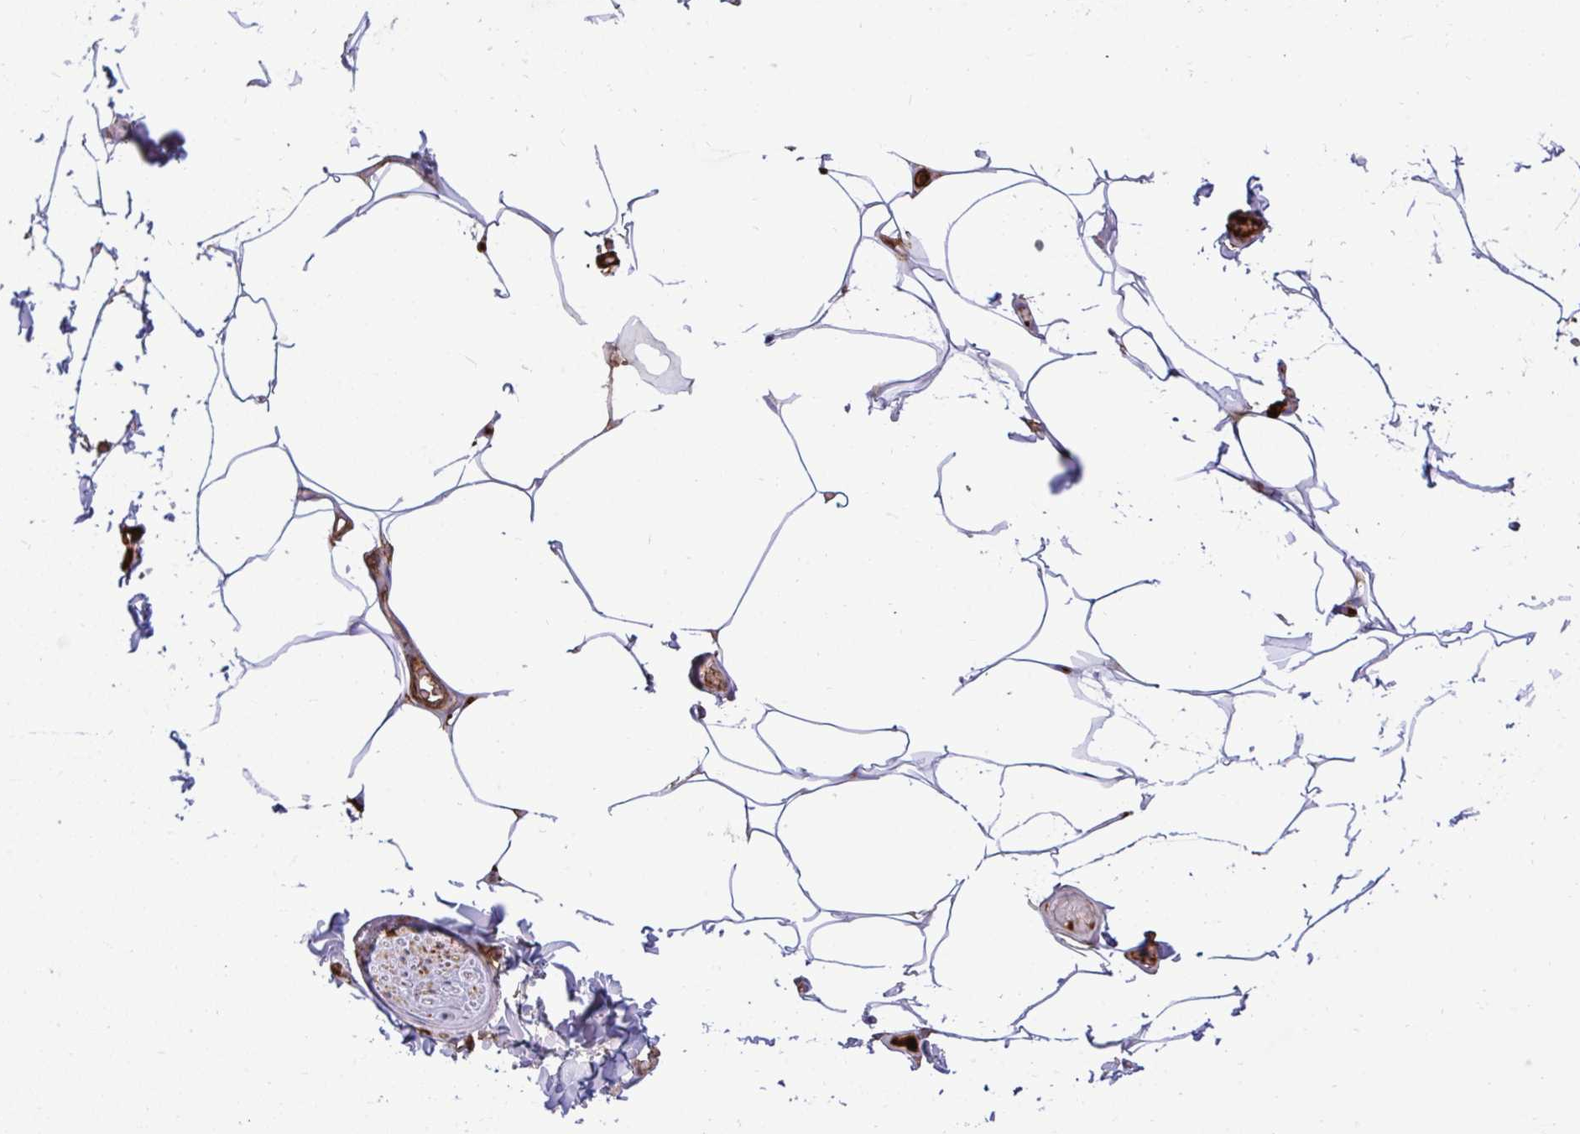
{"staining": {"intensity": "negative", "quantity": "none", "location": "none"}, "tissue": "adipose tissue", "cell_type": "Adipocytes", "image_type": "normal", "snomed": [{"axis": "morphology", "description": "Normal tissue, NOS"}, {"axis": "topography", "description": "Skin"}, {"axis": "topography", "description": "Peripheral nerve tissue"}], "caption": "Immunohistochemical staining of unremarkable human adipose tissue reveals no significant staining in adipocytes. (Brightfield microscopy of DAB (3,3'-diaminobenzidine) IHC at high magnification).", "gene": "F2", "patient": {"sex": "female", "age": 45}}